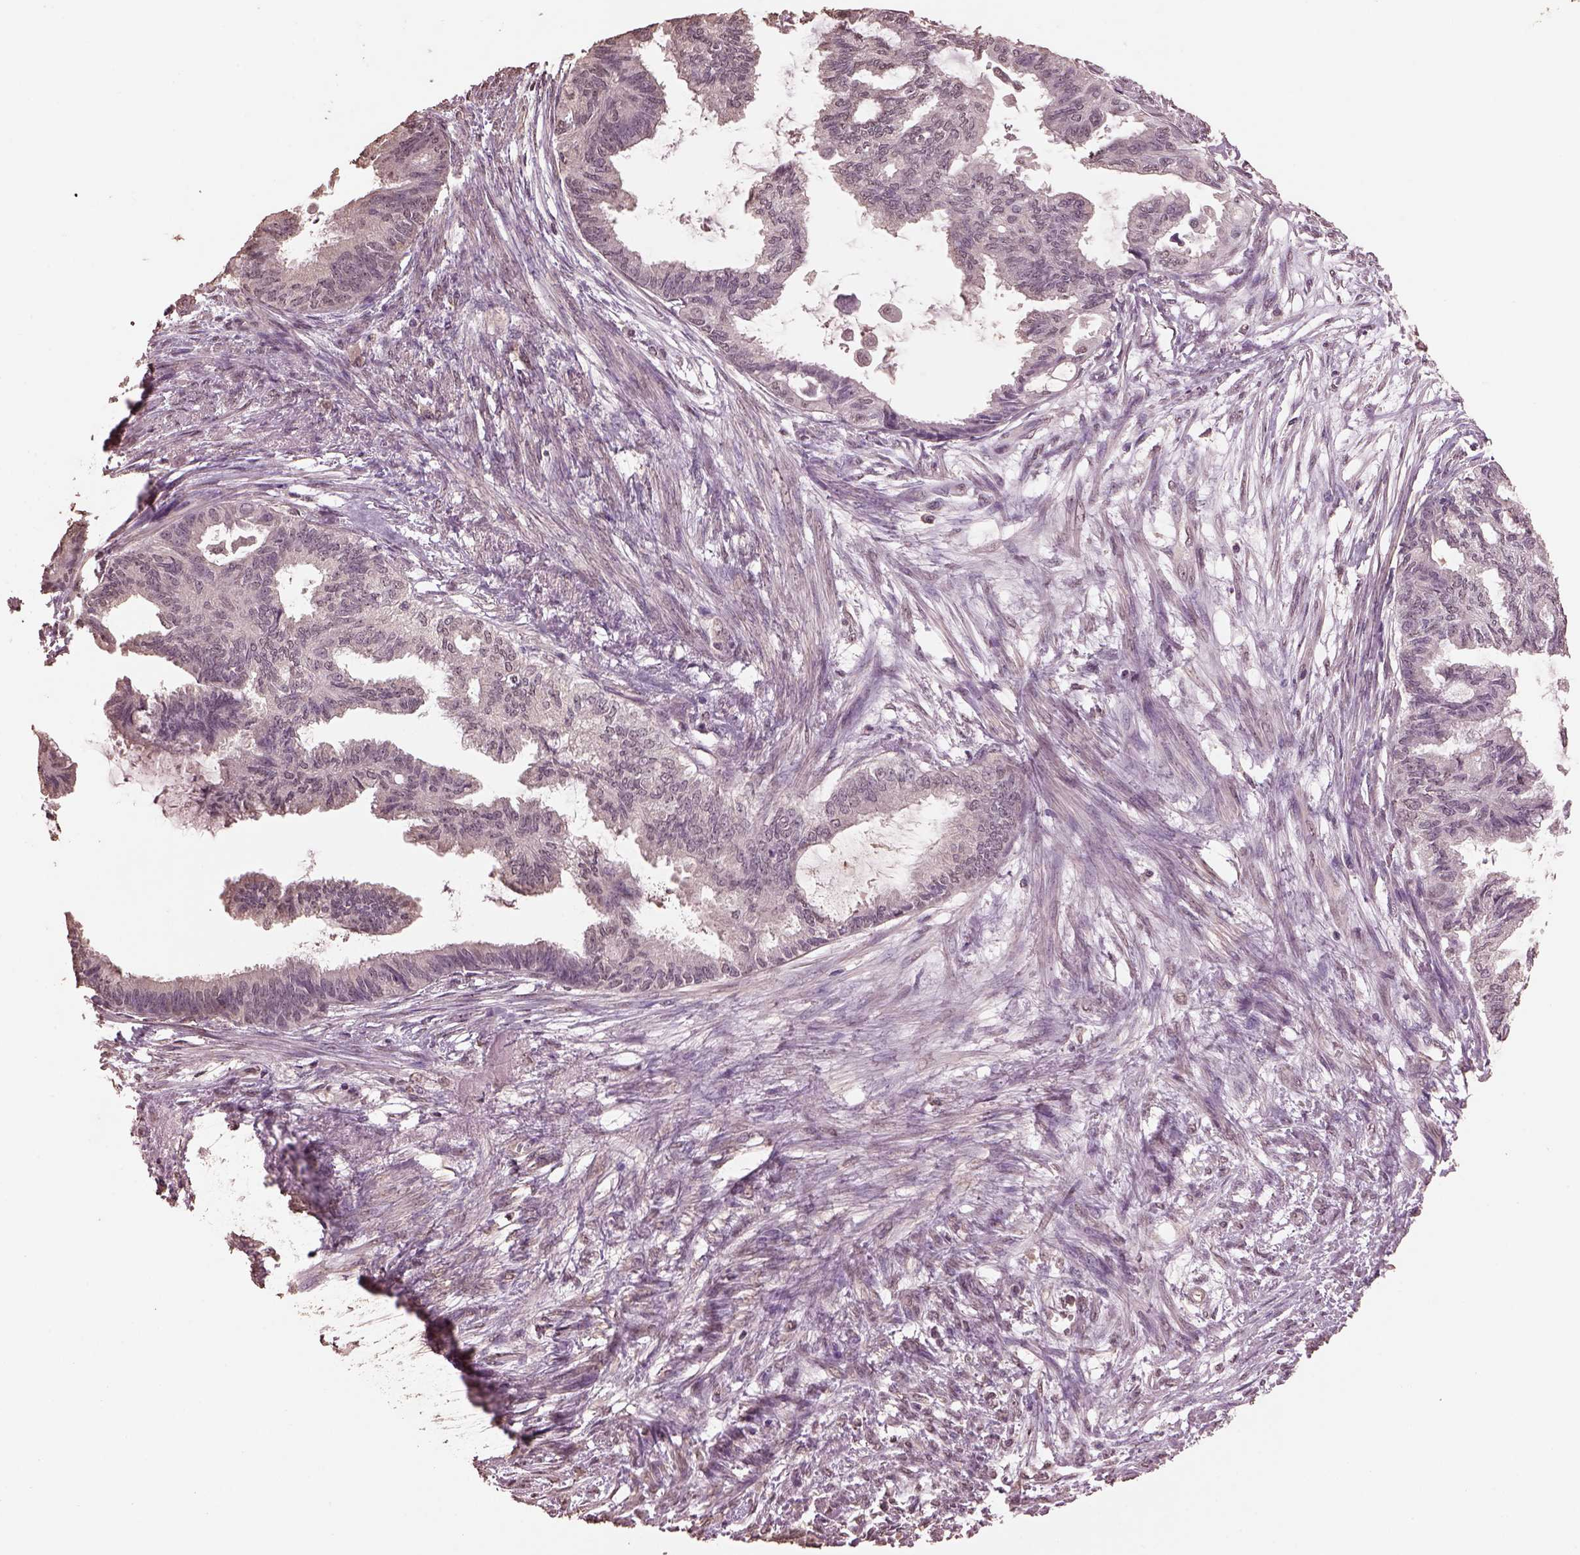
{"staining": {"intensity": "negative", "quantity": "none", "location": "none"}, "tissue": "endometrial cancer", "cell_type": "Tumor cells", "image_type": "cancer", "snomed": [{"axis": "morphology", "description": "Adenocarcinoma, NOS"}, {"axis": "topography", "description": "Endometrium"}], "caption": "Immunohistochemistry (IHC) of adenocarcinoma (endometrial) reveals no positivity in tumor cells.", "gene": "CPT1C", "patient": {"sex": "female", "age": 86}}